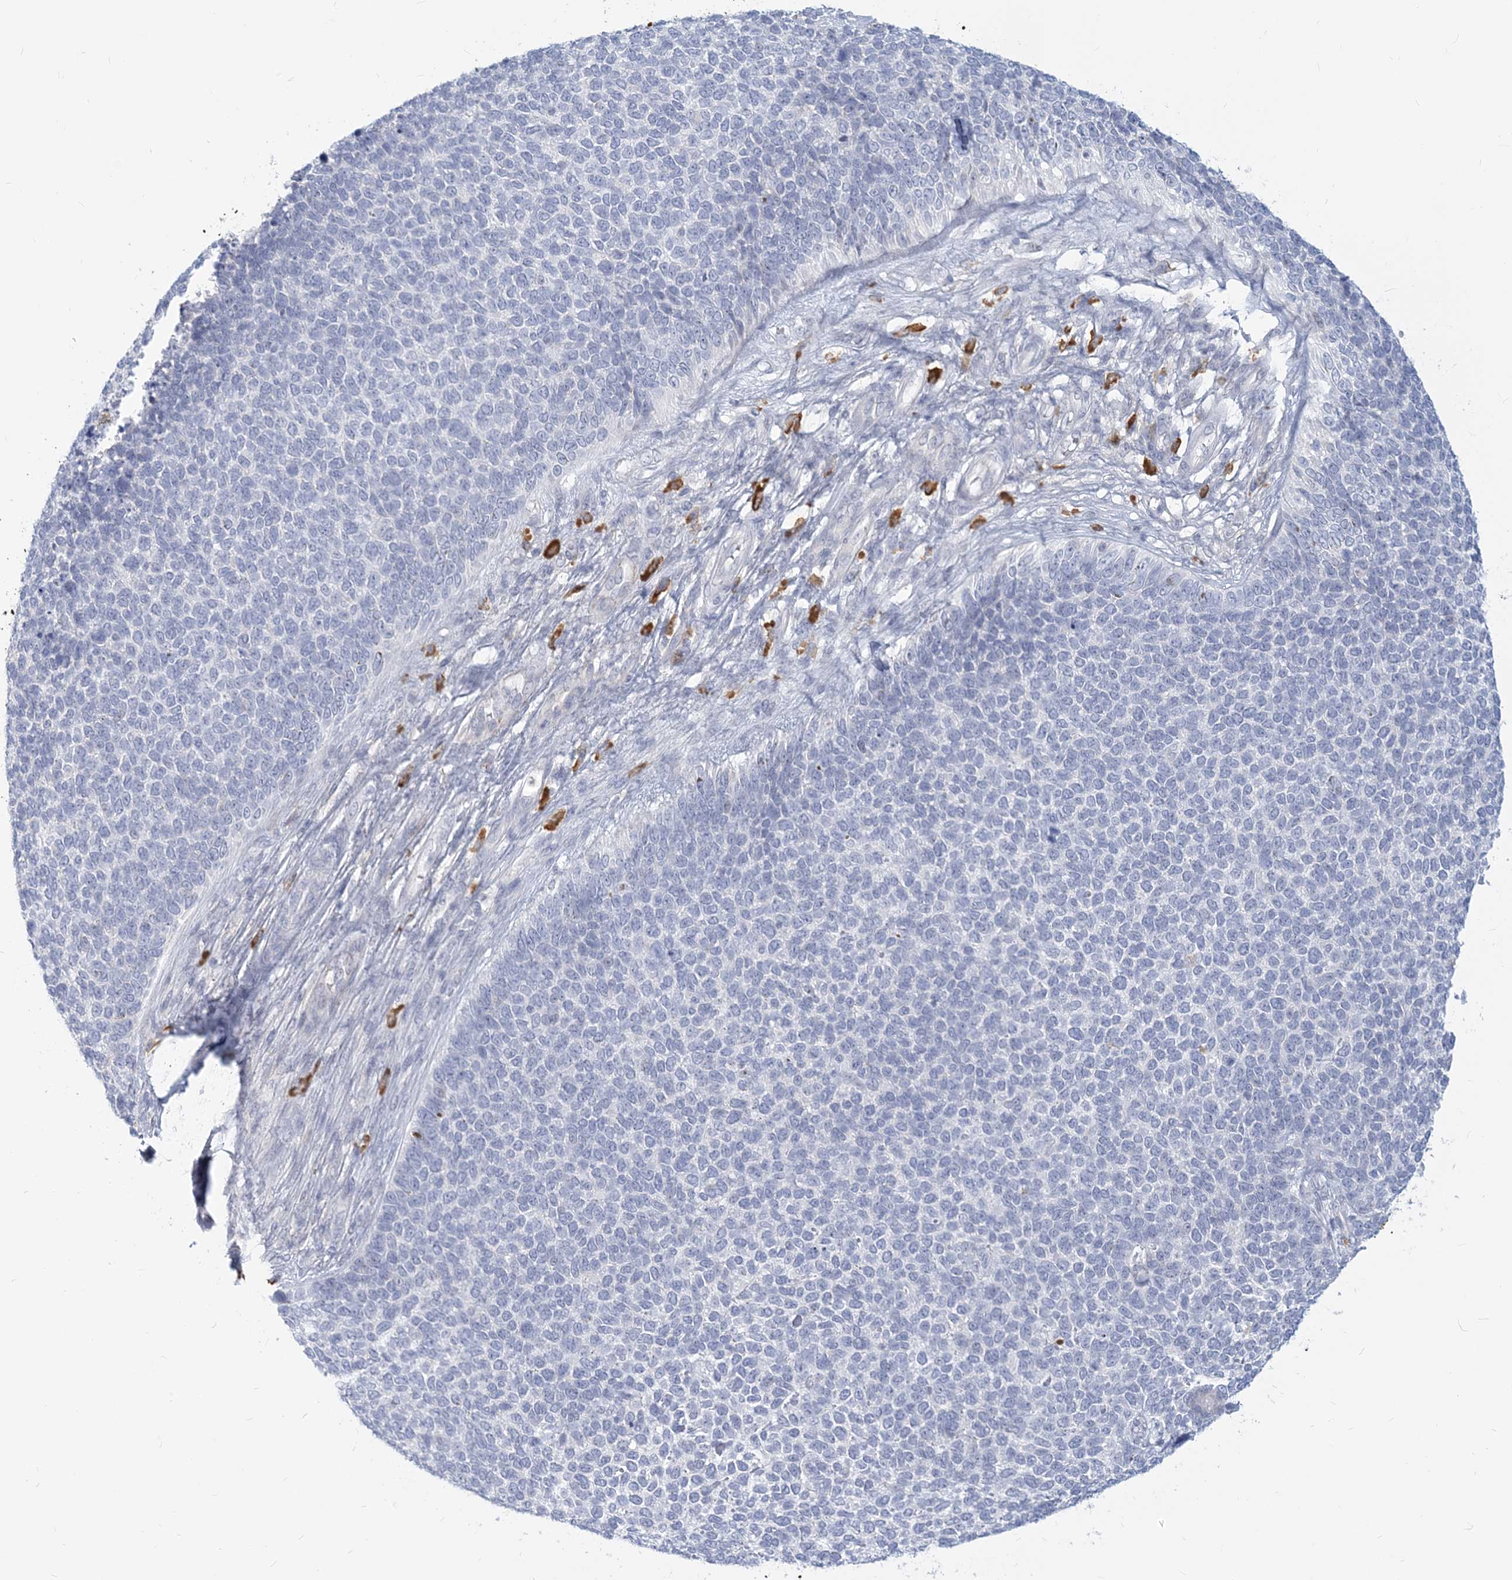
{"staining": {"intensity": "negative", "quantity": "none", "location": "none"}, "tissue": "skin cancer", "cell_type": "Tumor cells", "image_type": "cancer", "snomed": [{"axis": "morphology", "description": "Basal cell carcinoma"}, {"axis": "topography", "description": "Skin"}], "caption": "IHC of skin basal cell carcinoma displays no staining in tumor cells. (DAB (3,3'-diaminobenzidine) immunohistochemistry visualized using brightfield microscopy, high magnification).", "gene": "GMPPA", "patient": {"sex": "female", "age": 84}}